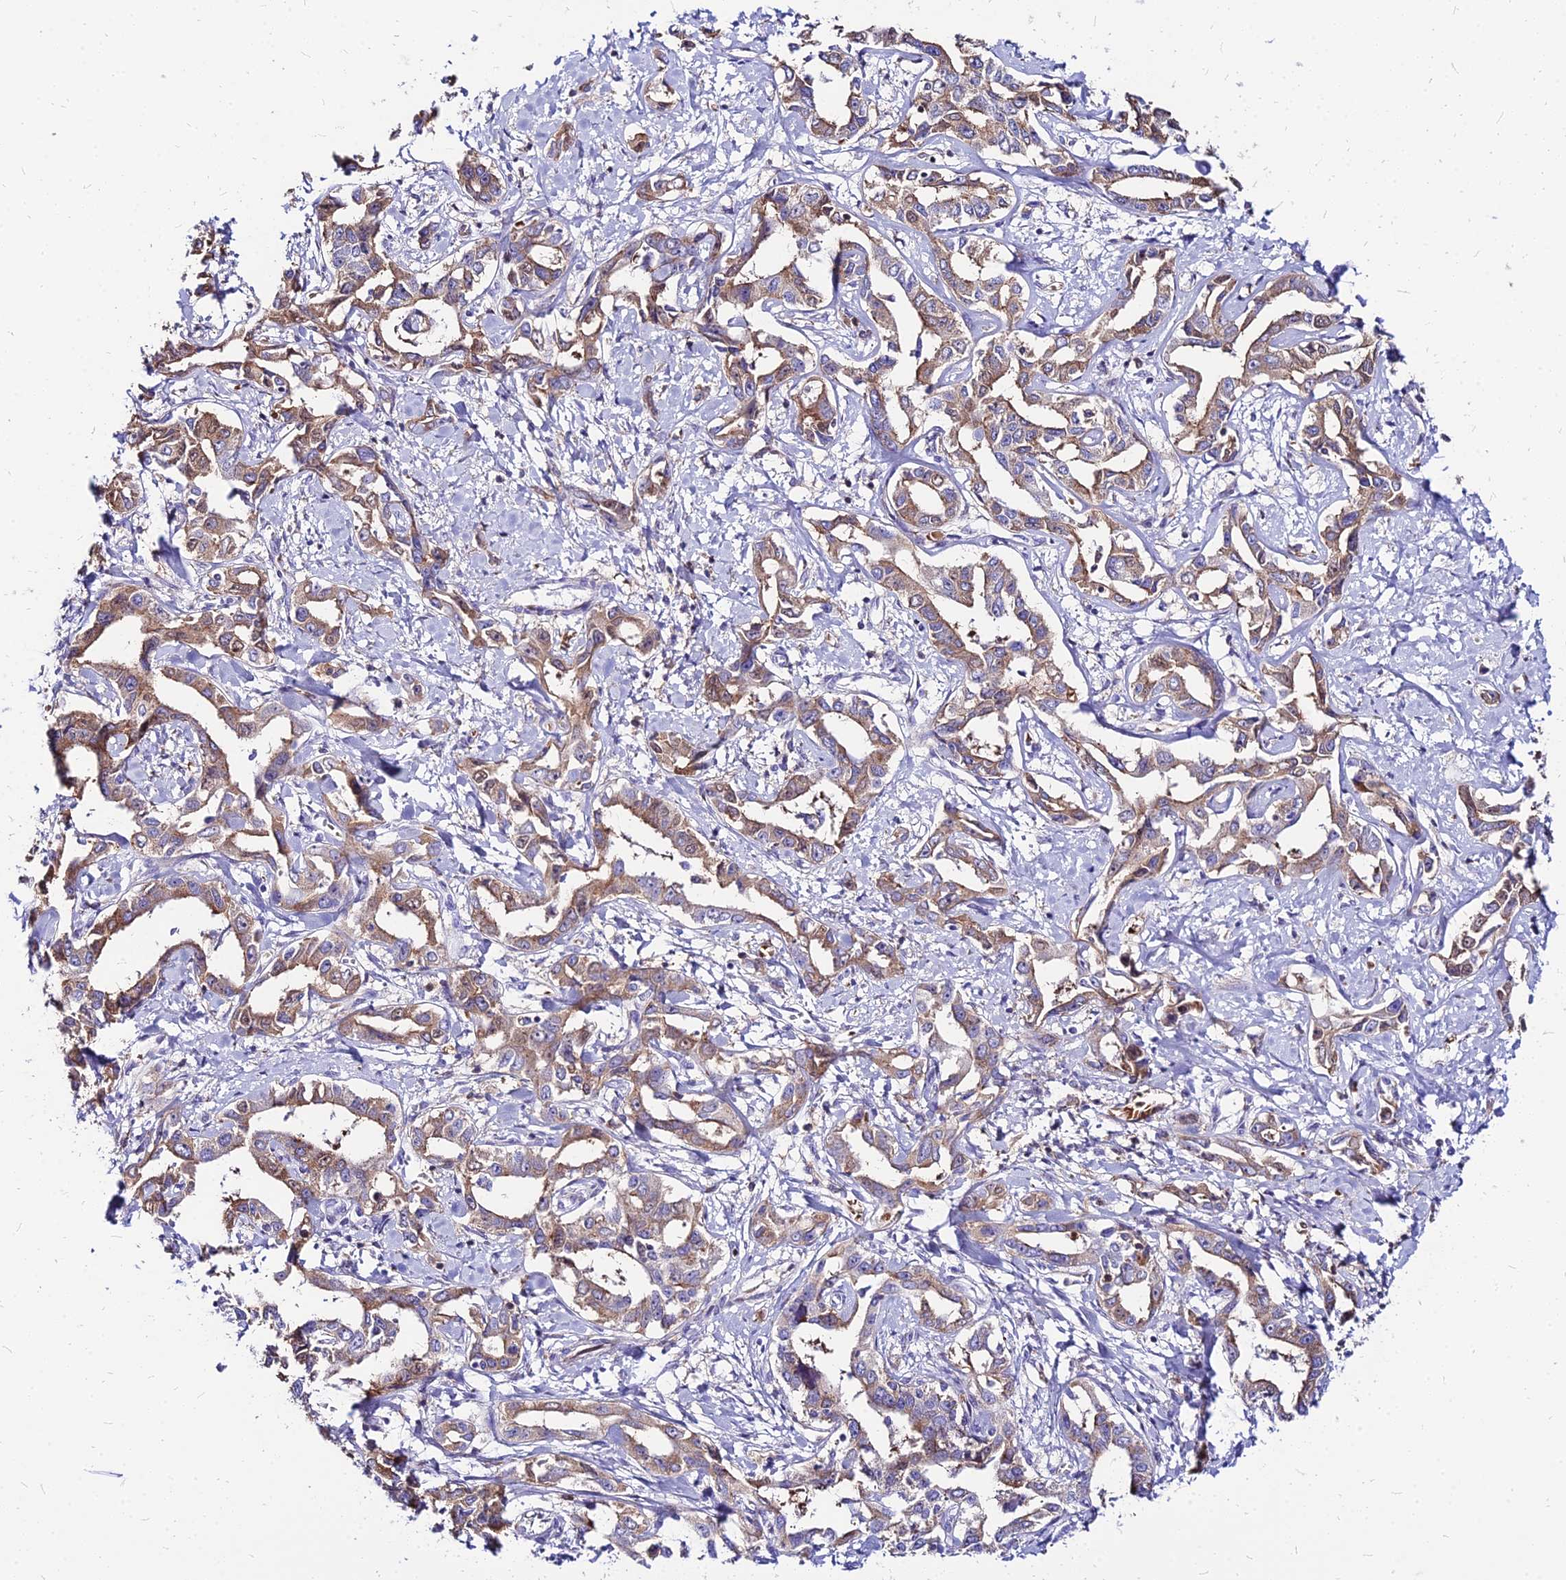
{"staining": {"intensity": "moderate", "quantity": ">75%", "location": "cytoplasmic/membranous"}, "tissue": "liver cancer", "cell_type": "Tumor cells", "image_type": "cancer", "snomed": [{"axis": "morphology", "description": "Cholangiocarcinoma"}, {"axis": "topography", "description": "Liver"}], "caption": "Immunohistochemistry (IHC) photomicrograph of neoplastic tissue: liver cancer stained using immunohistochemistry (IHC) demonstrates medium levels of moderate protein expression localized specifically in the cytoplasmic/membranous of tumor cells, appearing as a cytoplasmic/membranous brown color.", "gene": "ACSM6", "patient": {"sex": "male", "age": 59}}